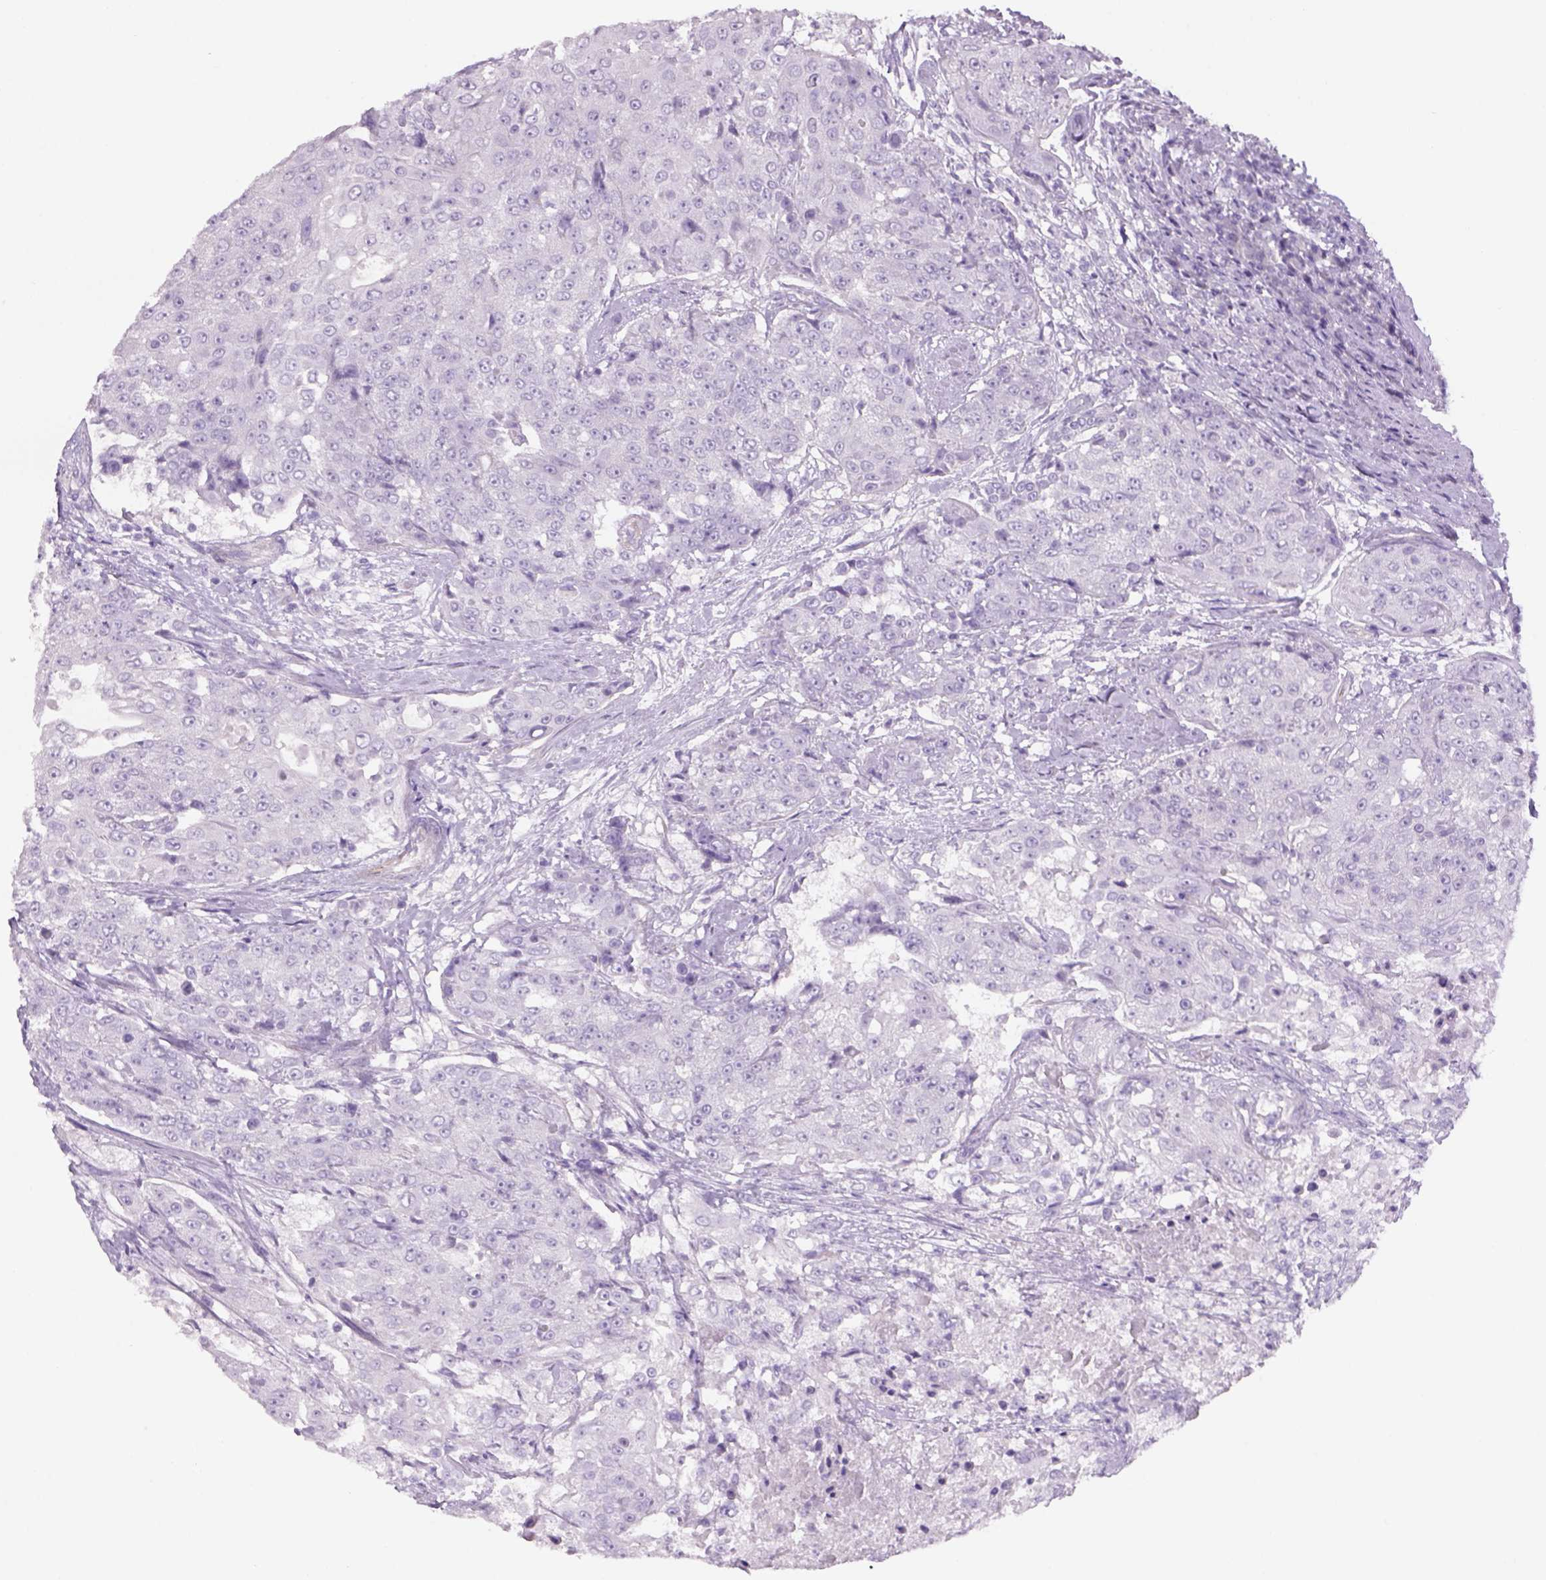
{"staining": {"intensity": "negative", "quantity": "none", "location": "none"}, "tissue": "urothelial cancer", "cell_type": "Tumor cells", "image_type": "cancer", "snomed": [{"axis": "morphology", "description": "Urothelial carcinoma, High grade"}, {"axis": "topography", "description": "Urinary bladder"}], "caption": "The image displays no significant staining in tumor cells of high-grade urothelial carcinoma.", "gene": "TENM4", "patient": {"sex": "female", "age": 63}}